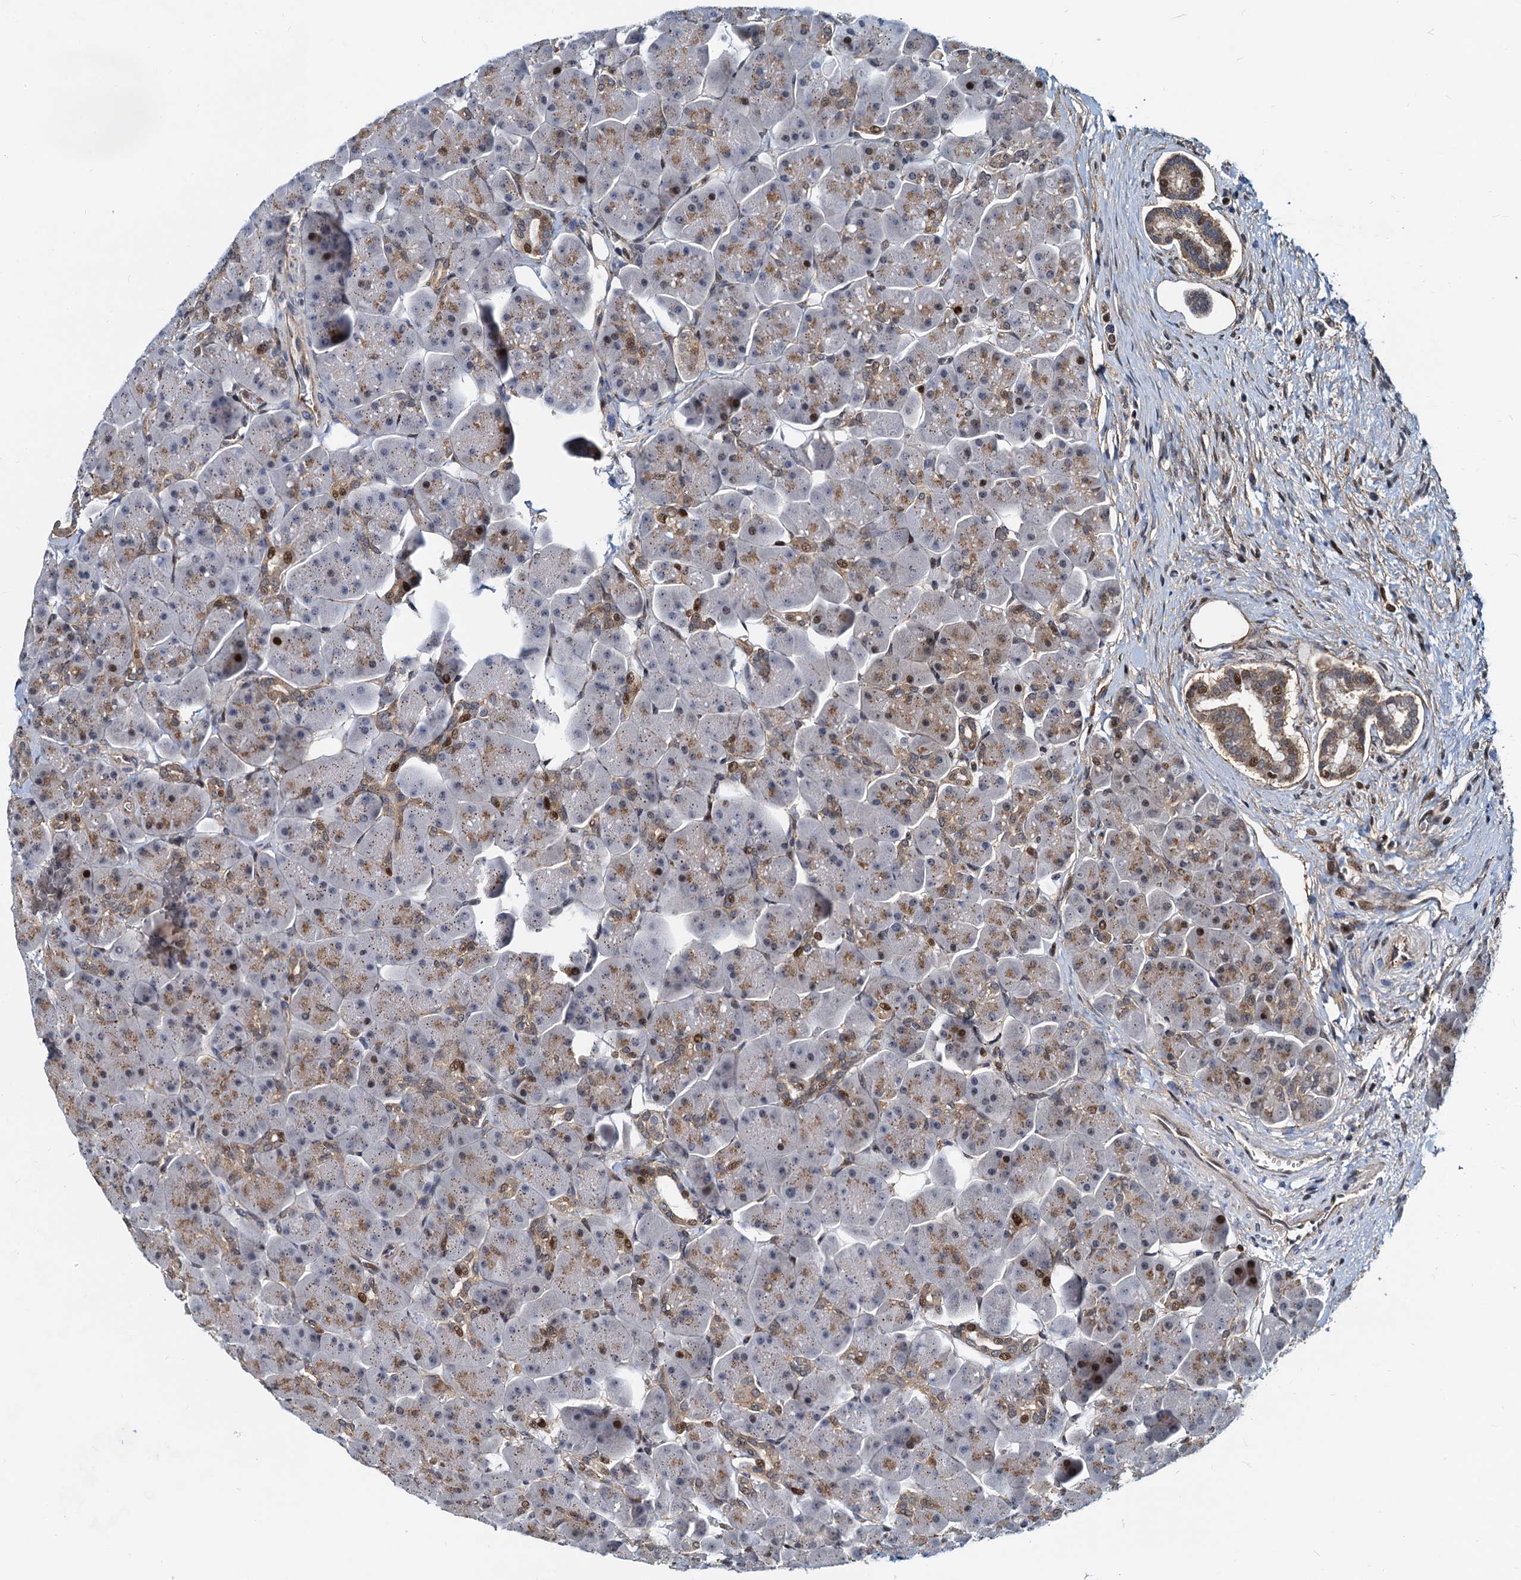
{"staining": {"intensity": "moderate", "quantity": "25%-75%", "location": "cytoplasmic/membranous,nuclear"}, "tissue": "pancreas", "cell_type": "Exocrine glandular cells", "image_type": "normal", "snomed": [{"axis": "morphology", "description": "Normal tissue, NOS"}, {"axis": "topography", "description": "Pancreas"}], "caption": "Pancreas stained for a protein demonstrates moderate cytoplasmic/membranous,nuclear positivity in exocrine glandular cells. (brown staining indicates protein expression, while blue staining denotes nuclei).", "gene": "PTGES3", "patient": {"sex": "male", "age": 66}}